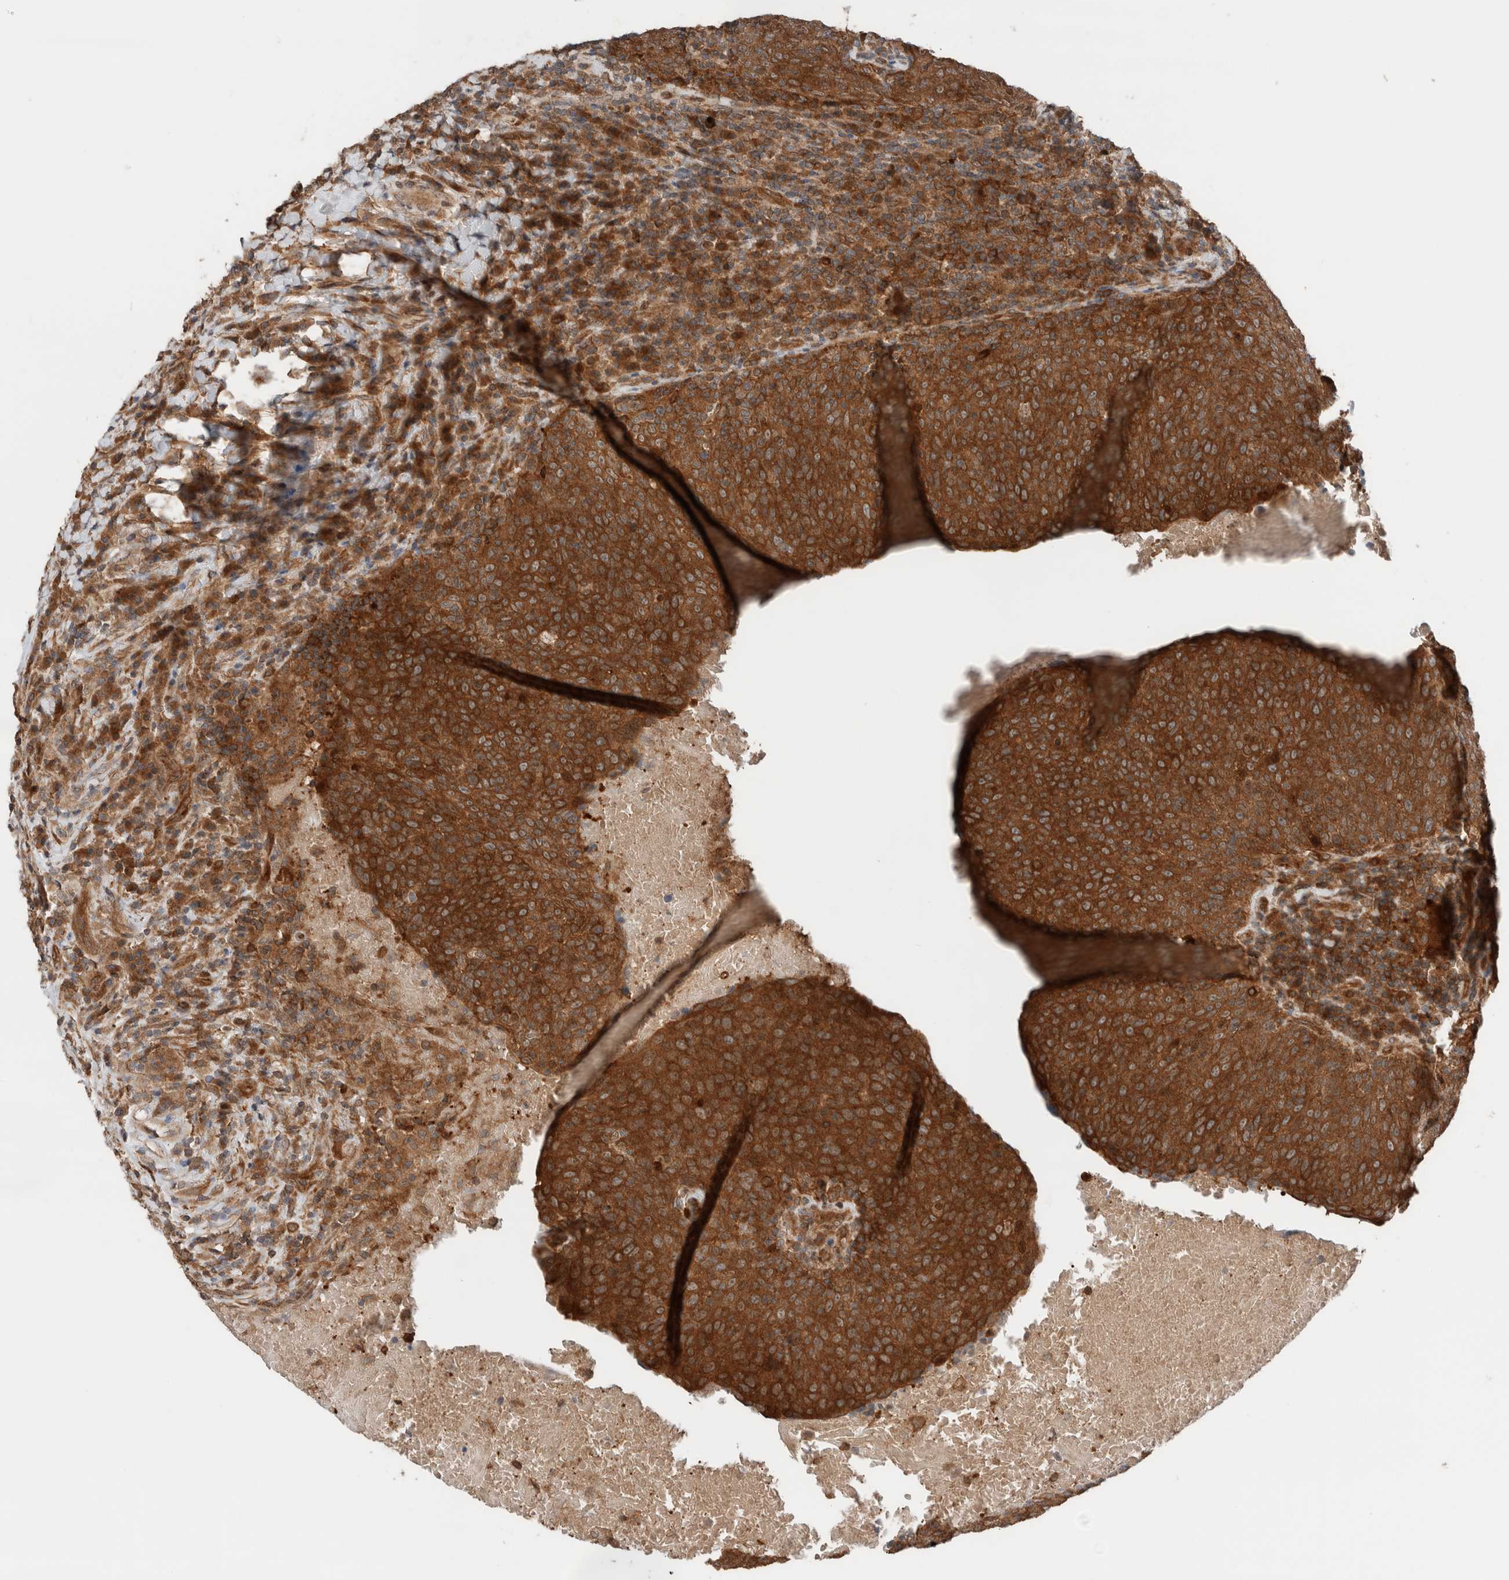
{"staining": {"intensity": "strong", "quantity": ">75%", "location": "cytoplasmic/membranous"}, "tissue": "head and neck cancer", "cell_type": "Tumor cells", "image_type": "cancer", "snomed": [{"axis": "morphology", "description": "Squamous cell carcinoma, NOS"}, {"axis": "morphology", "description": "Squamous cell carcinoma, metastatic, NOS"}, {"axis": "topography", "description": "Lymph node"}, {"axis": "topography", "description": "Head-Neck"}], "caption": "Immunohistochemical staining of metastatic squamous cell carcinoma (head and neck) displays strong cytoplasmic/membranous protein expression in approximately >75% of tumor cells.", "gene": "XPNPEP1", "patient": {"sex": "male", "age": 62}}